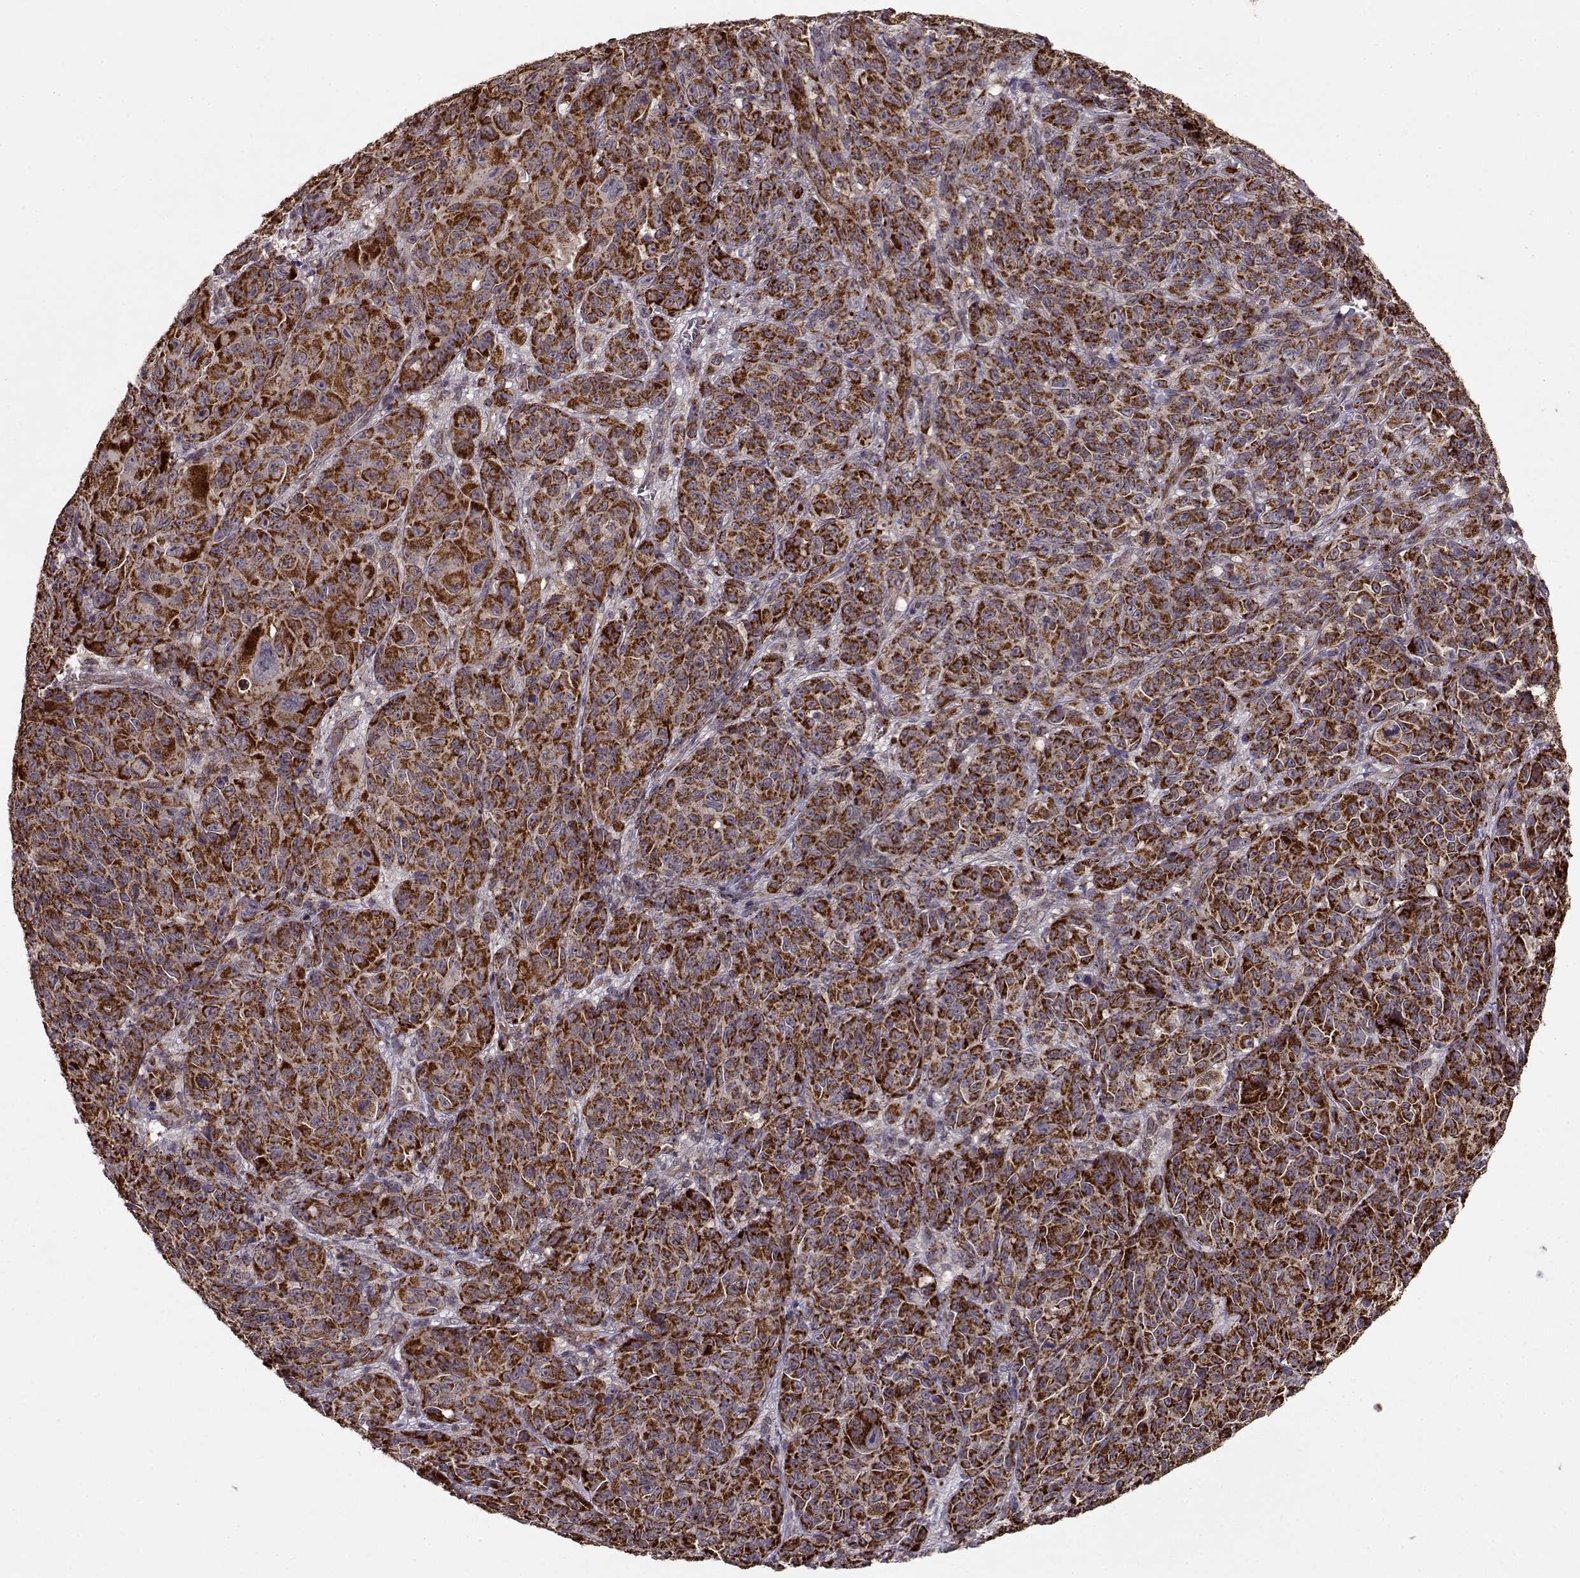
{"staining": {"intensity": "strong", "quantity": ">75%", "location": "cytoplasmic/membranous"}, "tissue": "melanoma", "cell_type": "Tumor cells", "image_type": "cancer", "snomed": [{"axis": "morphology", "description": "Malignant melanoma, NOS"}, {"axis": "topography", "description": "Vulva, labia, clitoris and Bartholin´s gland, NO"}], "caption": "Immunohistochemistry (DAB) staining of melanoma displays strong cytoplasmic/membranous protein expression in approximately >75% of tumor cells.", "gene": "CMTM3", "patient": {"sex": "female", "age": 75}}